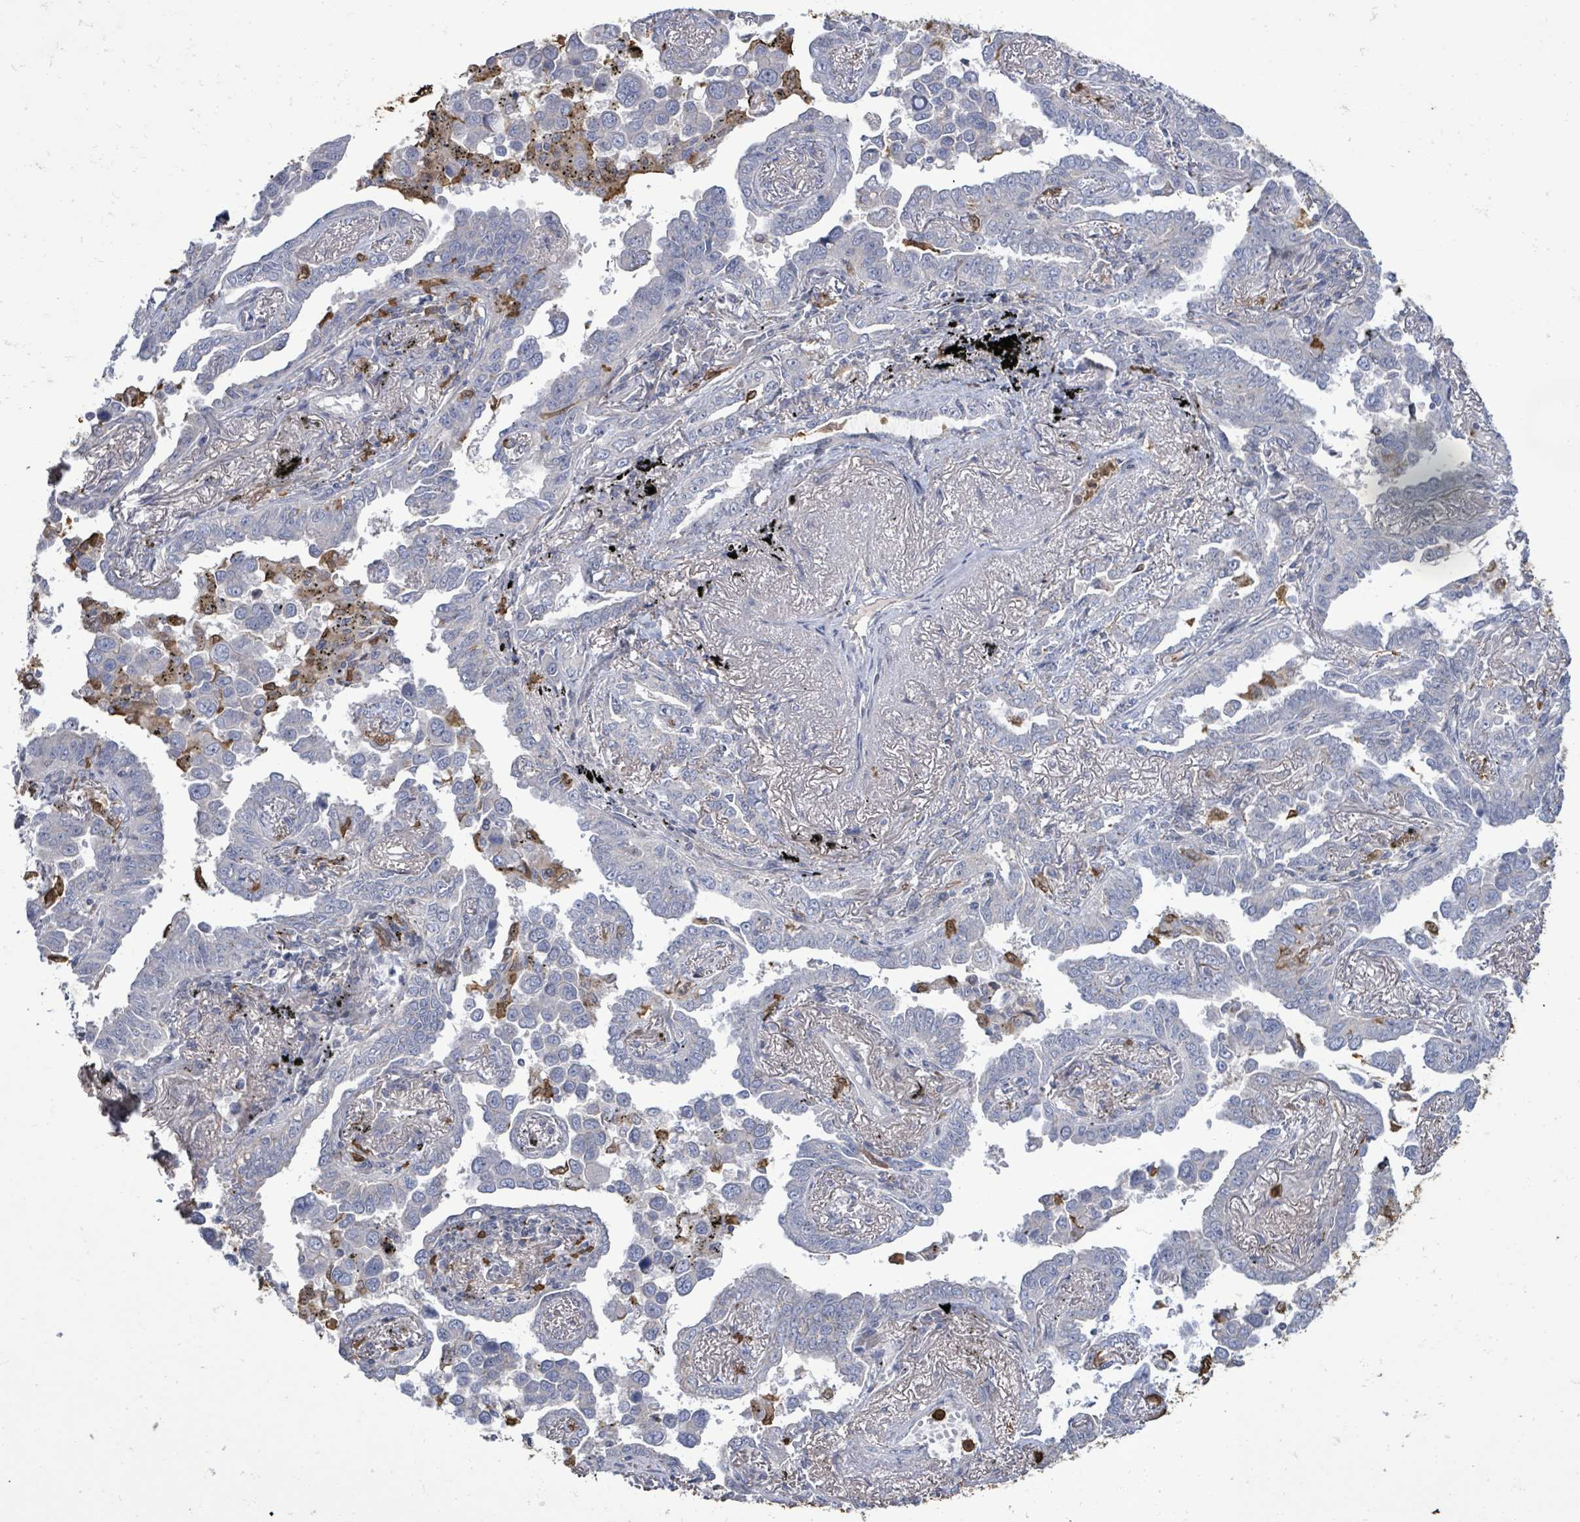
{"staining": {"intensity": "negative", "quantity": "none", "location": "none"}, "tissue": "lung cancer", "cell_type": "Tumor cells", "image_type": "cancer", "snomed": [{"axis": "morphology", "description": "Adenocarcinoma, NOS"}, {"axis": "topography", "description": "Lung"}], "caption": "An immunohistochemistry image of adenocarcinoma (lung) is shown. There is no staining in tumor cells of adenocarcinoma (lung).", "gene": "FAM210A", "patient": {"sex": "male", "age": 67}}